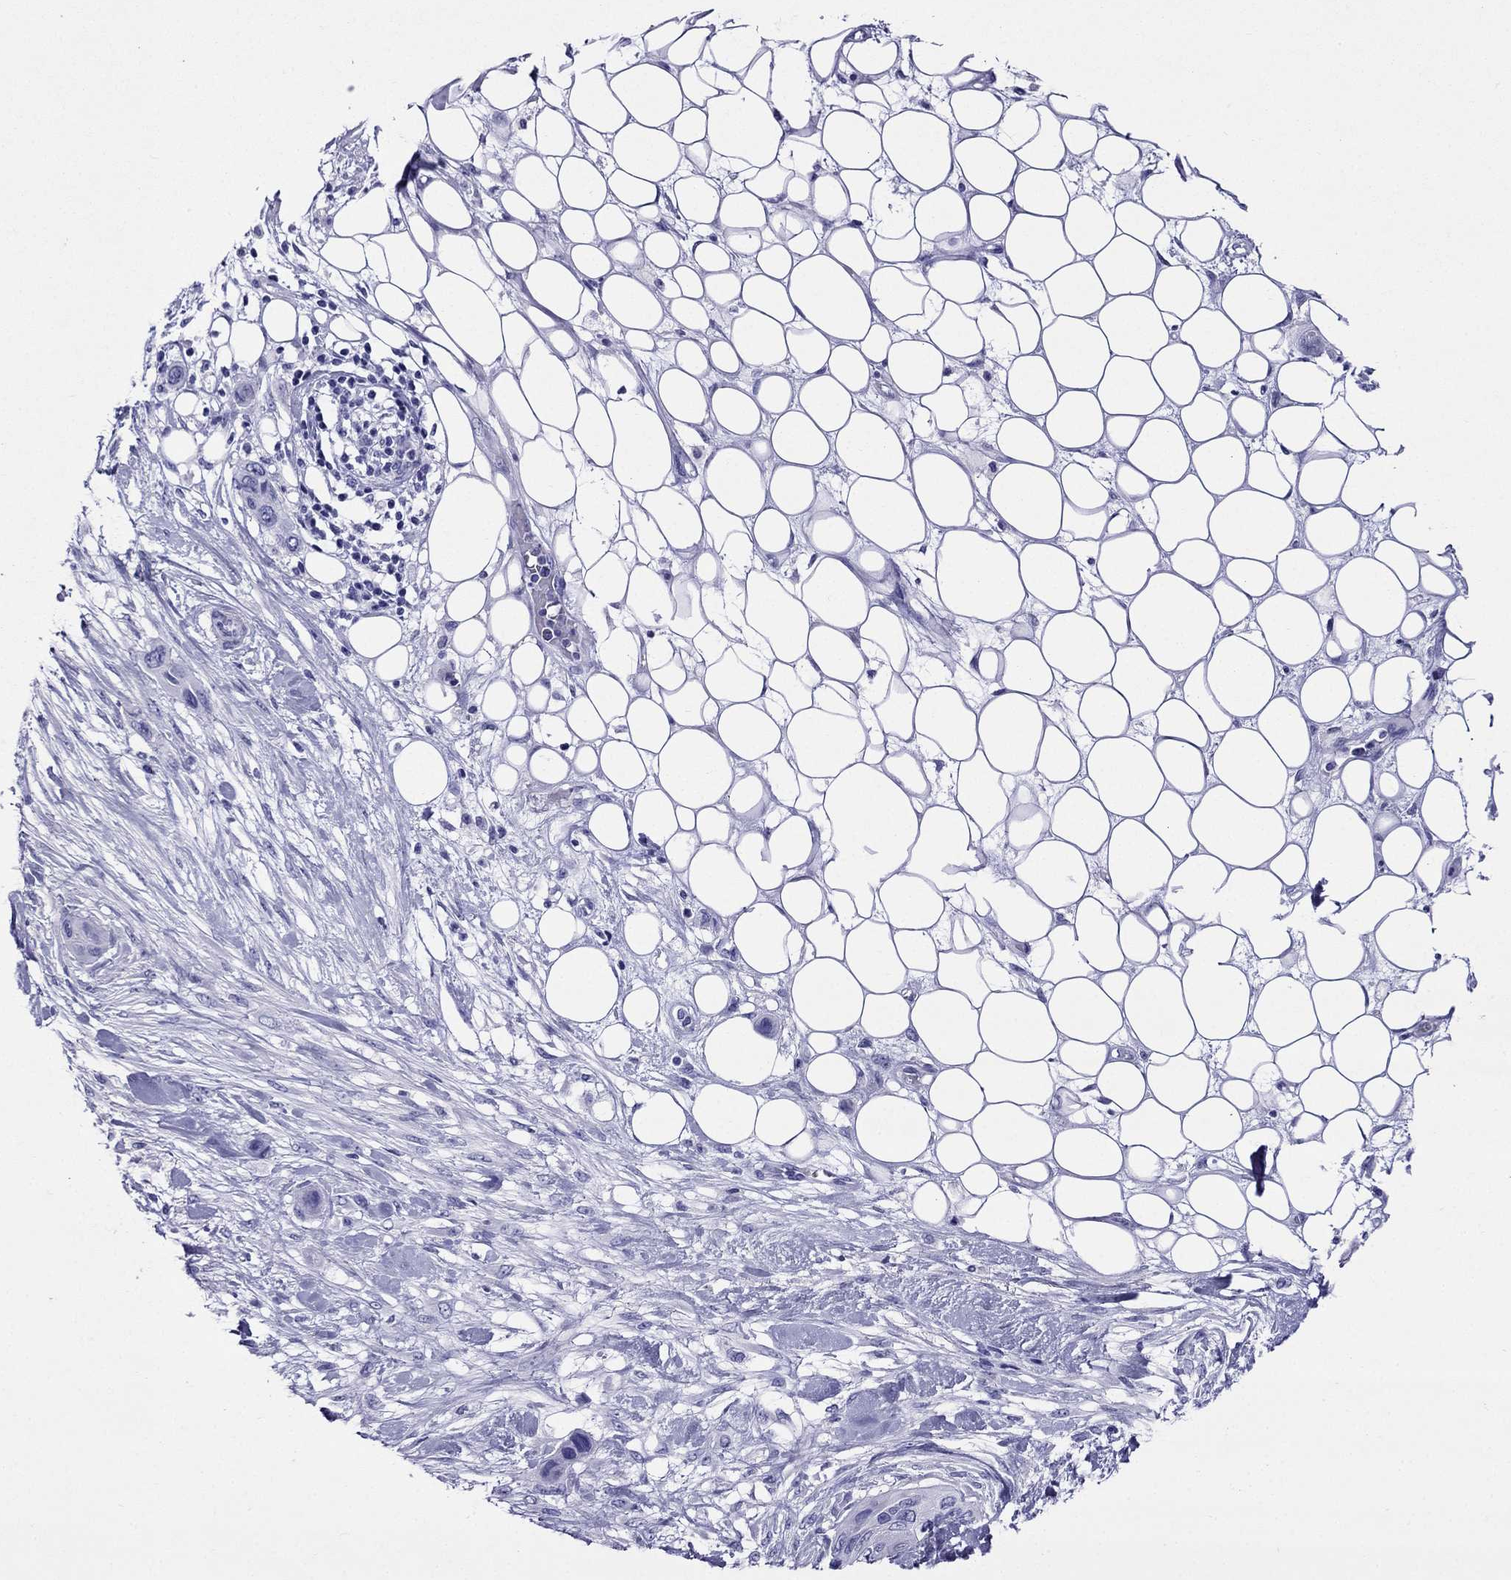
{"staining": {"intensity": "negative", "quantity": "none", "location": "none"}, "tissue": "skin cancer", "cell_type": "Tumor cells", "image_type": "cancer", "snomed": [{"axis": "morphology", "description": "Squamous cell carcinoma, NOS"}, {"axis": "topography", "description": "Skin"}], "caption": "An immunohistochemistry image of skin cancer is shown. There is no staining in tumor cells of skin cancer.", "gene": "CRYBA1", "patient": {"sex": "male", "age": 79}}